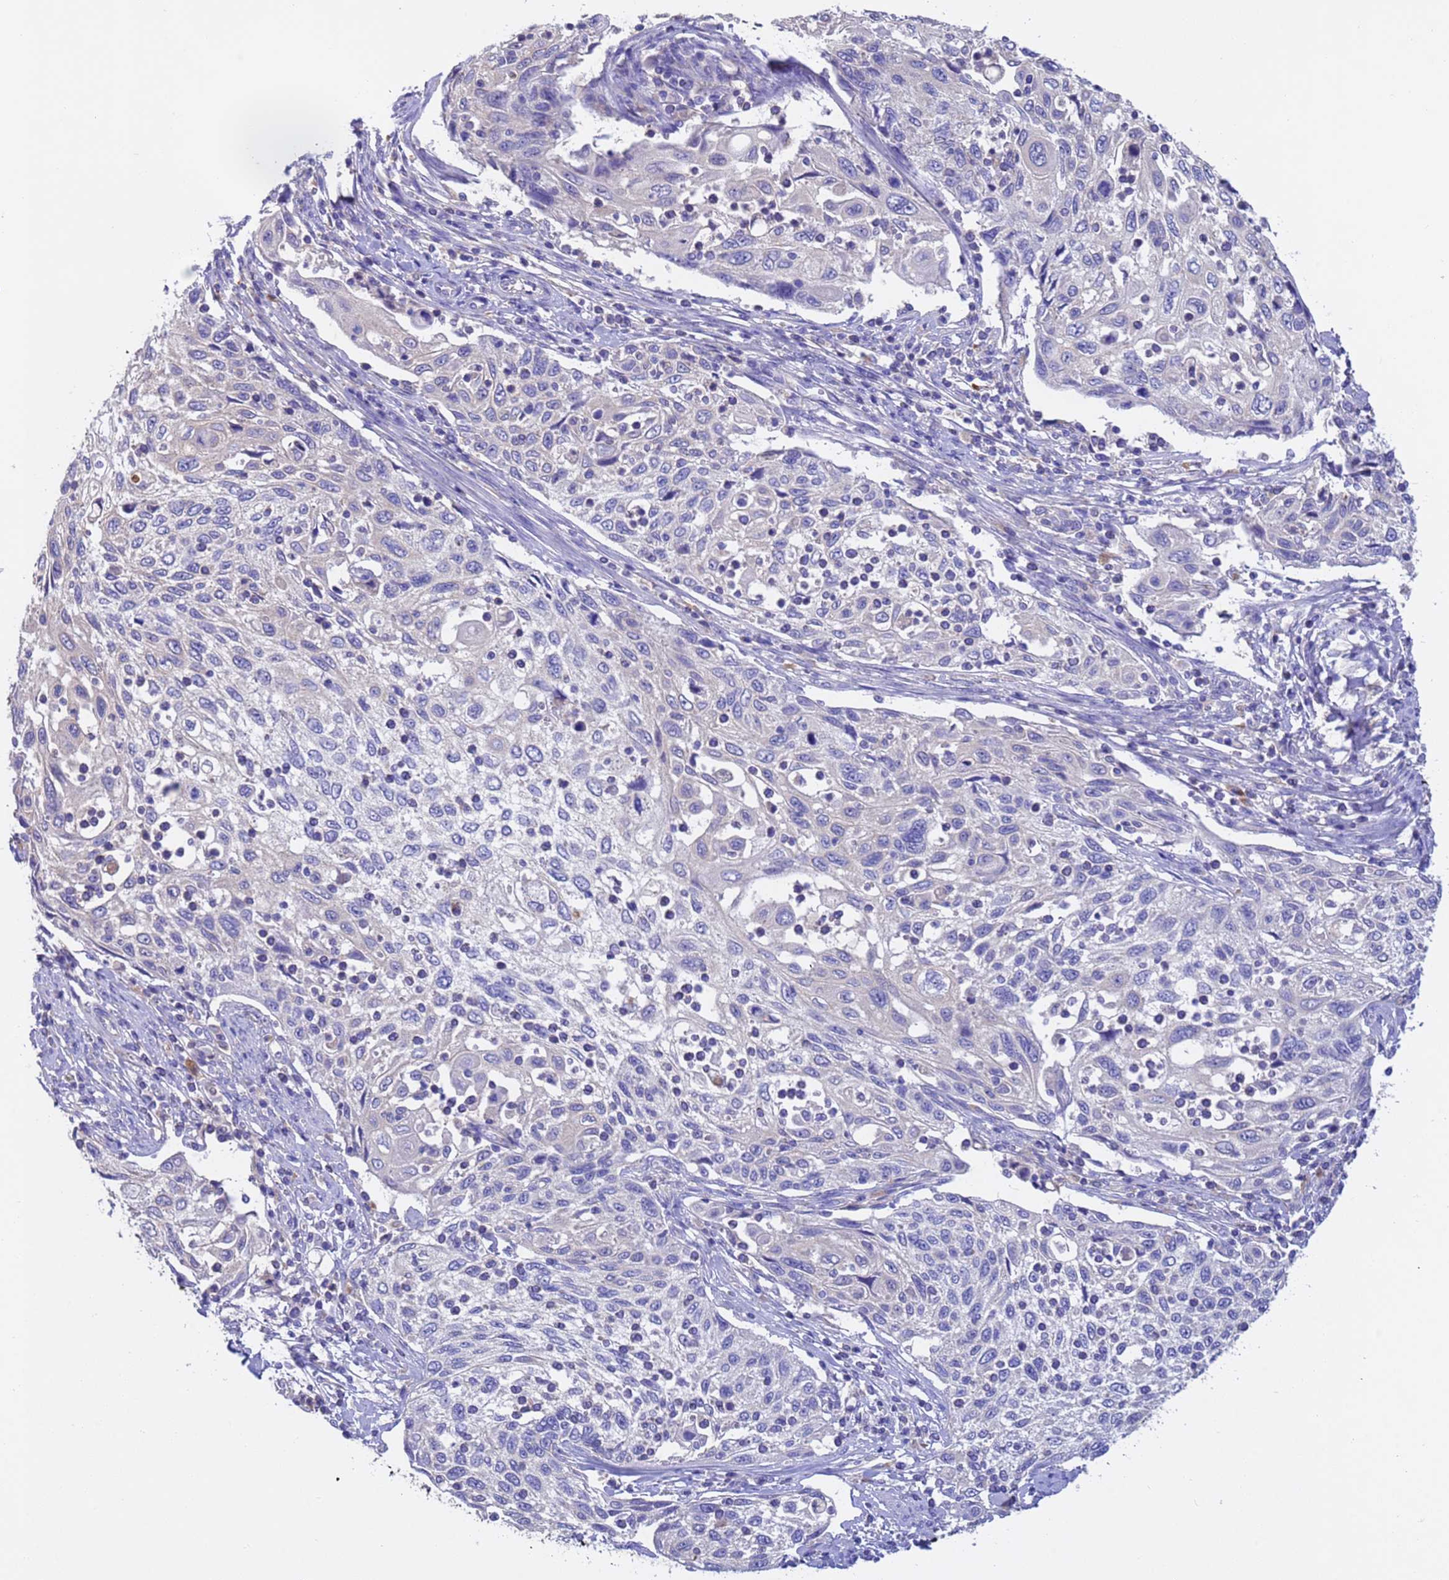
{"staining": {"intensity": "negative", "quantity": "none", "location": "none"}, "tissue": "cervical cancer", "cell_type": "Tumor cells", "image_type": "cancer", "snomed": [{"axis": "morphology", "description": "Squamous cell carcinoma, NOS"}, {"axis": "topography", "description": "Cervix"}], "caption": "Tumor cells are negative for brown protein staining in cervical cancer (squamous cell carcinoma).", "gene": "SRL", "patient": {"sex": "female", "age": 70}}